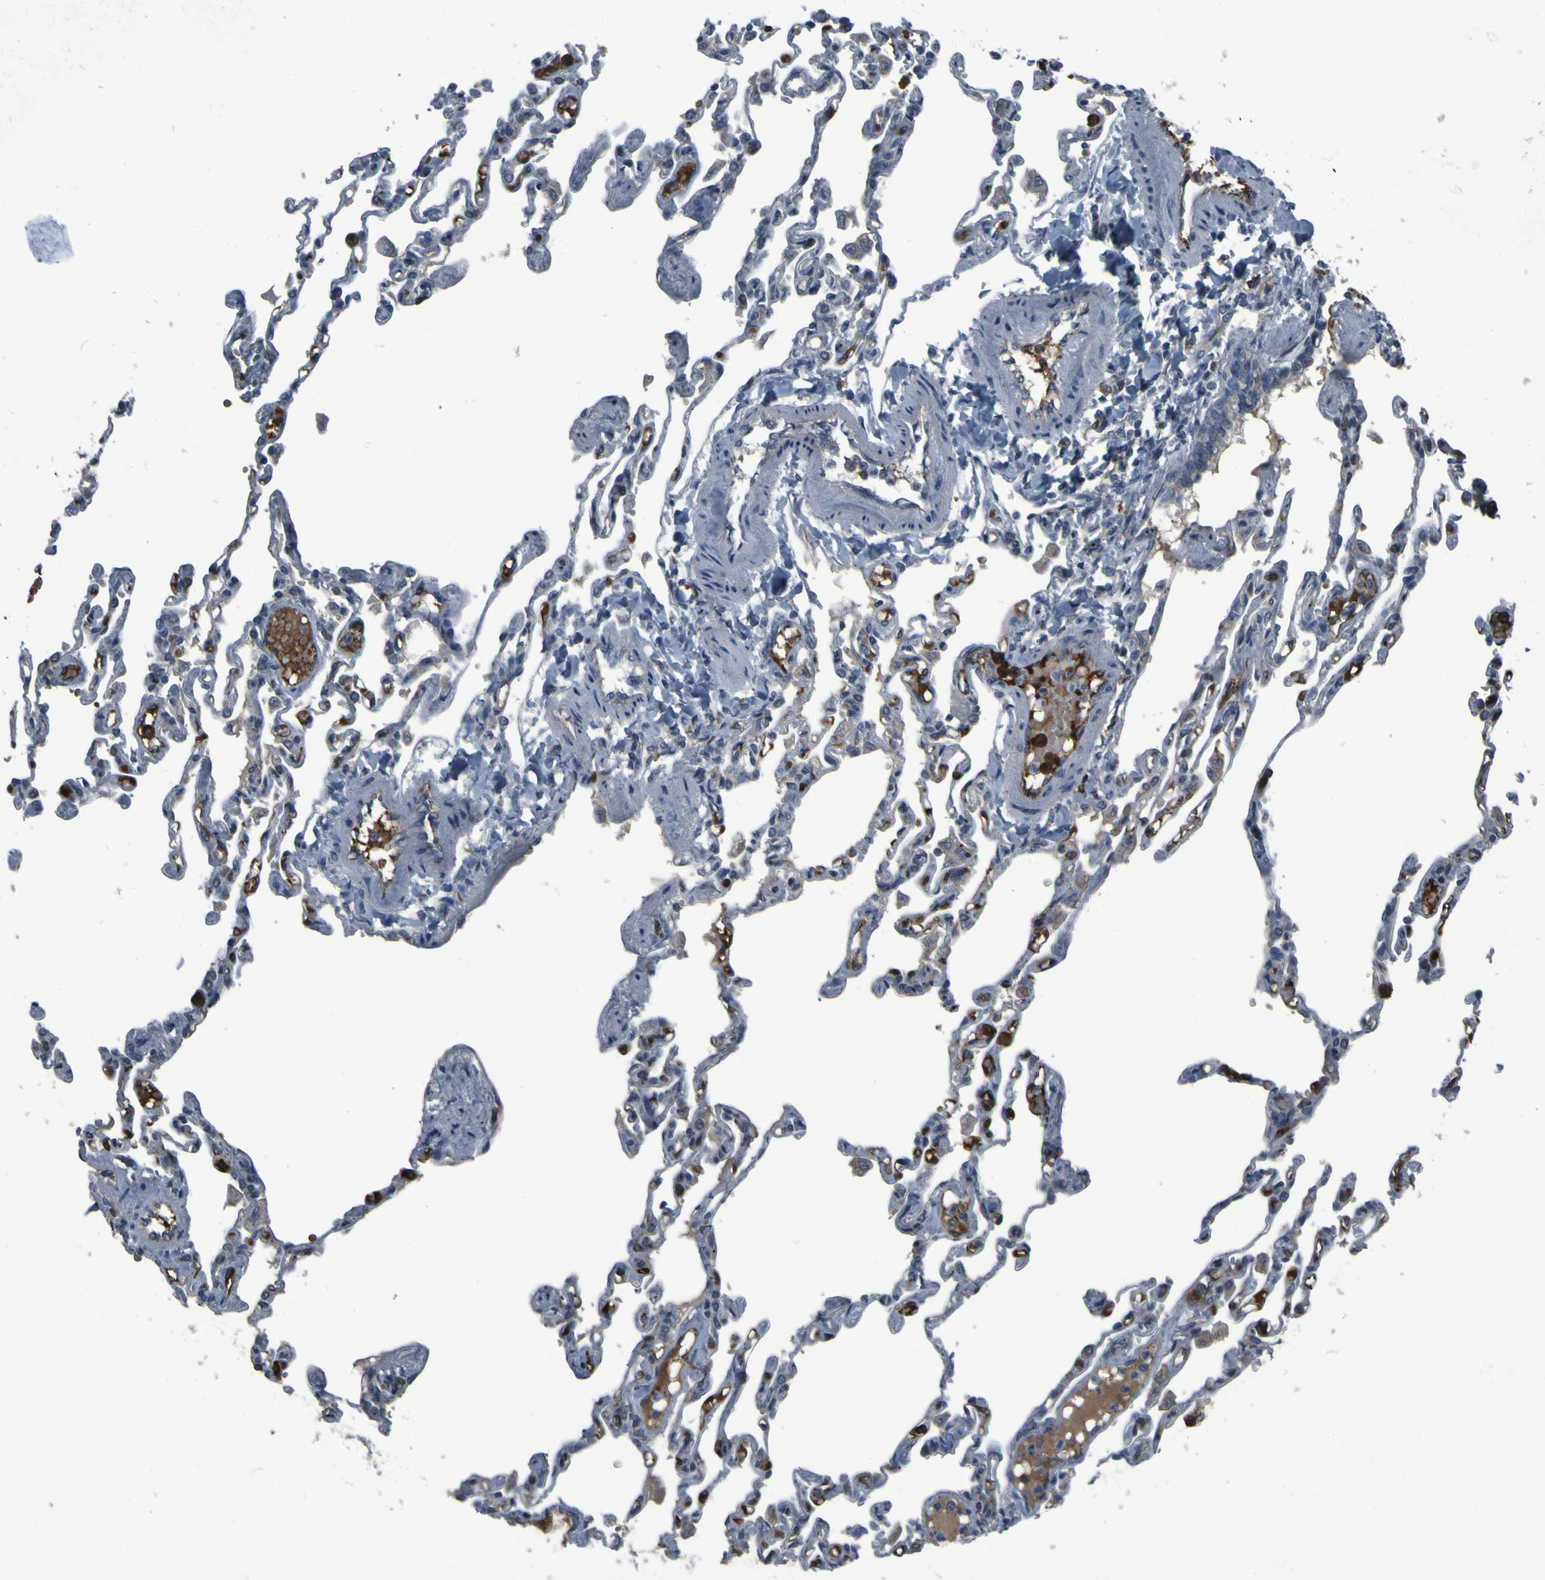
{"staining": {"intensity": "negative", "quantity": "none", "location": "none"}, "tissue": "lung", "cell_type": "Alveolar cells", "image_type": "normal", "snomed": [{"axis": "morphology", "description": "Normal tissue, NOS"}, {"axis": "topography", "description": "Lung"}], "caption": "Photomicrograph shows no significant protein positivity in alveolar cells of normal lung. (Brightfield microscopy of DAB (3,3'-diaminobenzidine) IHC at high magnification).", "gene": "GRAMD1A", "patient": {"sex": "male", "age": 21}}